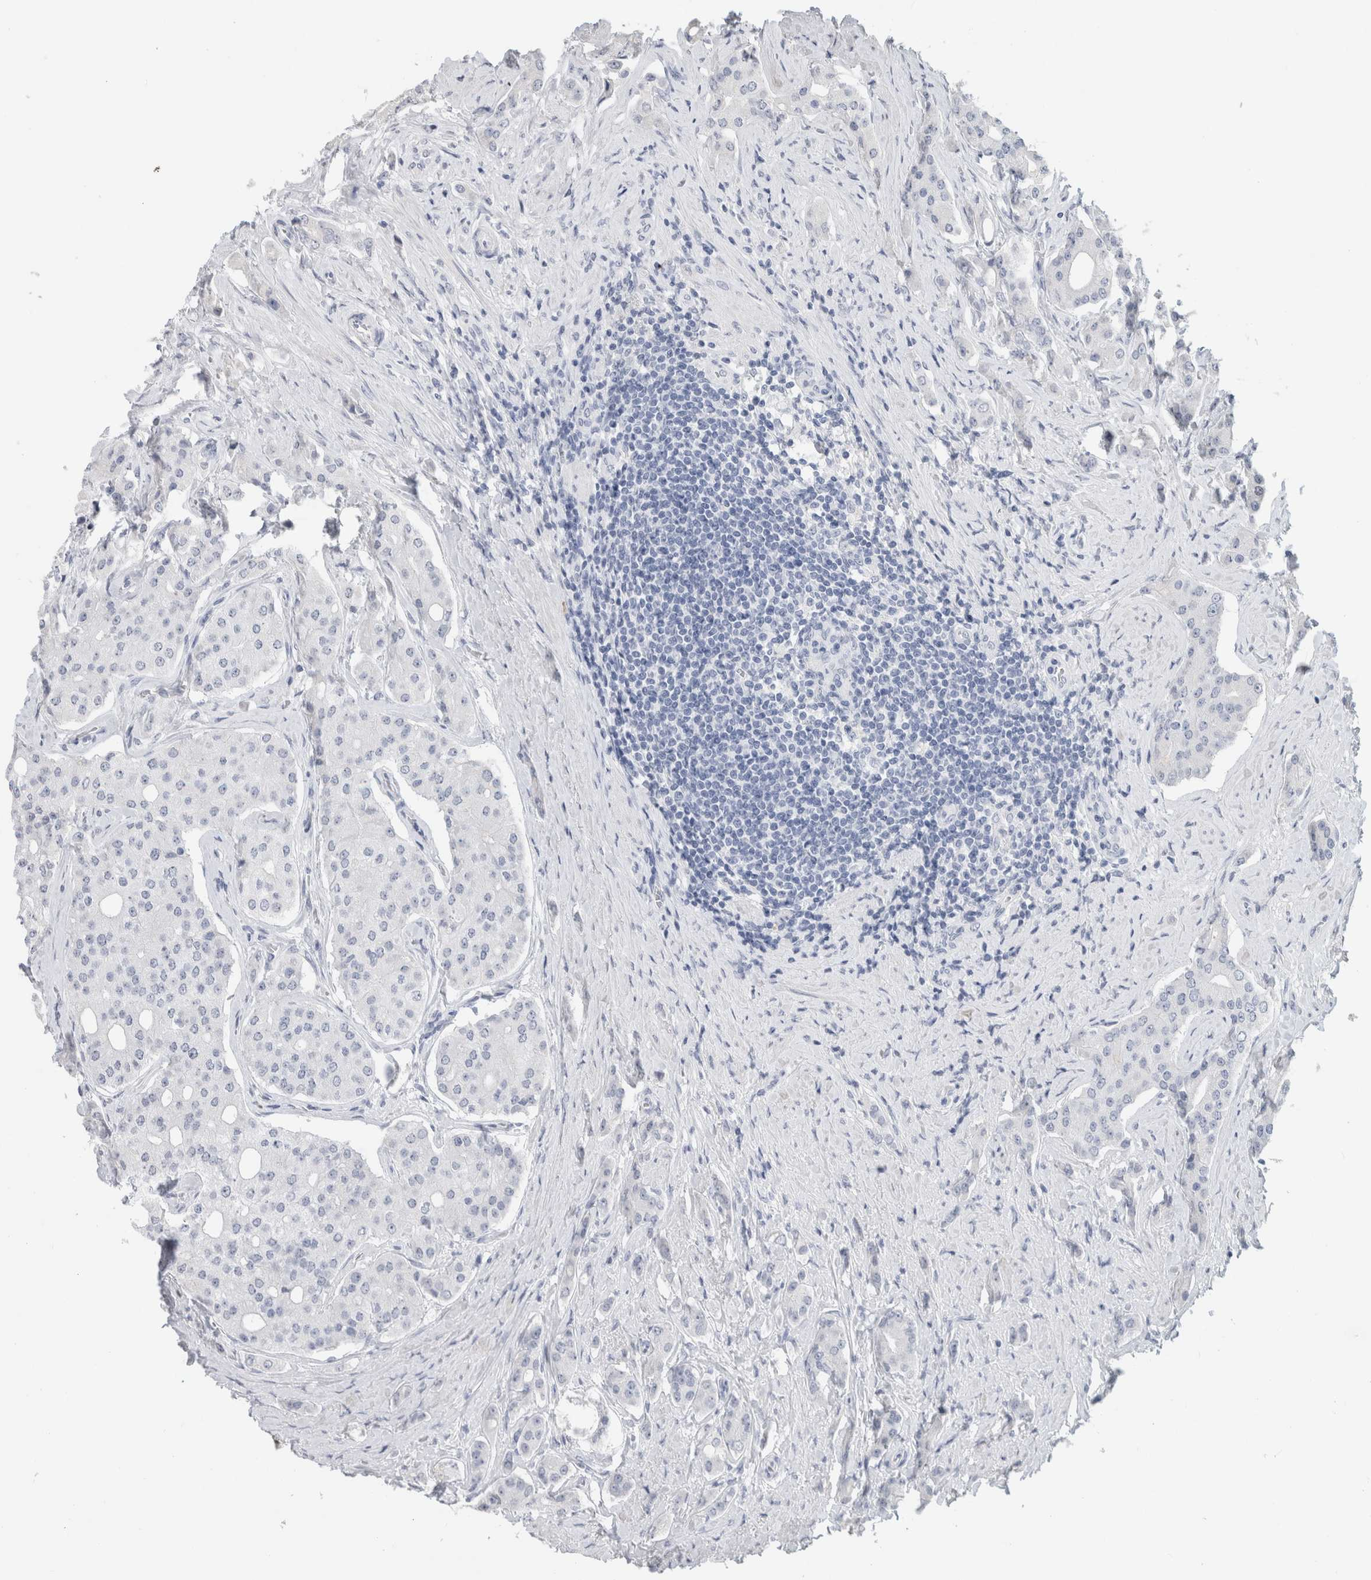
{"staining": {"intensity": "negative", "quantity": "none", "location": "none"}, "tissue": "prostate cancer", "cell_type": "Tumor cells", "image_type": "cancer", "snomed": [{"axis": "morphology", "description": "Adenocarcinoma, High grade"}, {"axis": "topography", "description": "Prostate"}], "caption": "Tumor cells show no significant staining in prostate high-grade adenocarcinoma.", "gene": "BCAN", "patient": {"sex": "male", "age": 71}}